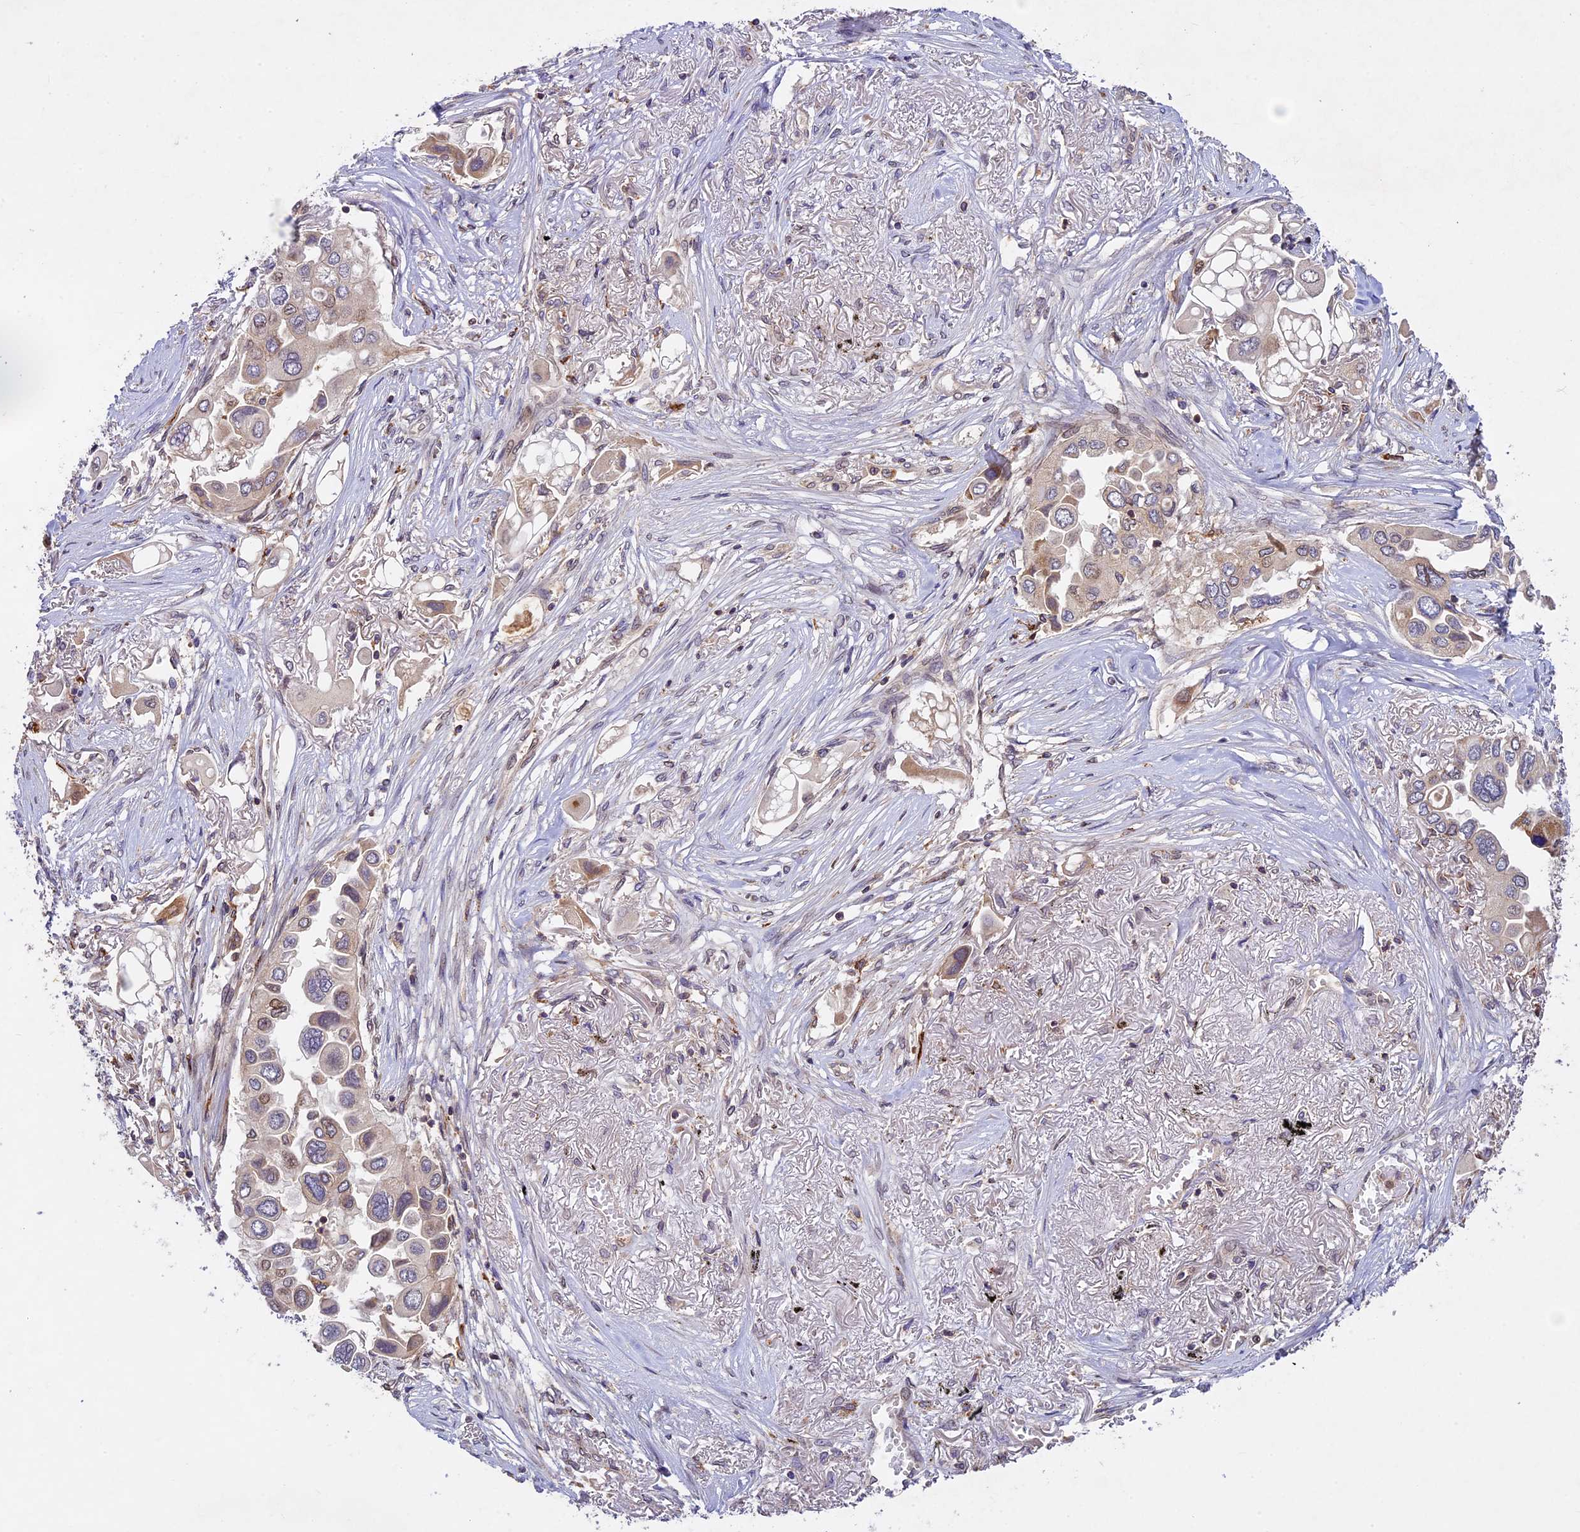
{"staining": {"intensity": "negative", "quantity": "none", "location": "none"}, "tissue": "lung cancer", "cell_type": "Tumor cells", "image_type": "cancer", "snomed": [{"axis": "morphology", "description": "Adenocarcinoma, NOS"}, {"axis": "topography", "description": "Lung"}], "caption": "Immunohistochemistry histopathology image of lung adenocarcinoma stained for a protein (brown), which demonstrates no staining in tumor cells.", "gene": "DGKH", "patient": {"sex": "female", "age": 76}}